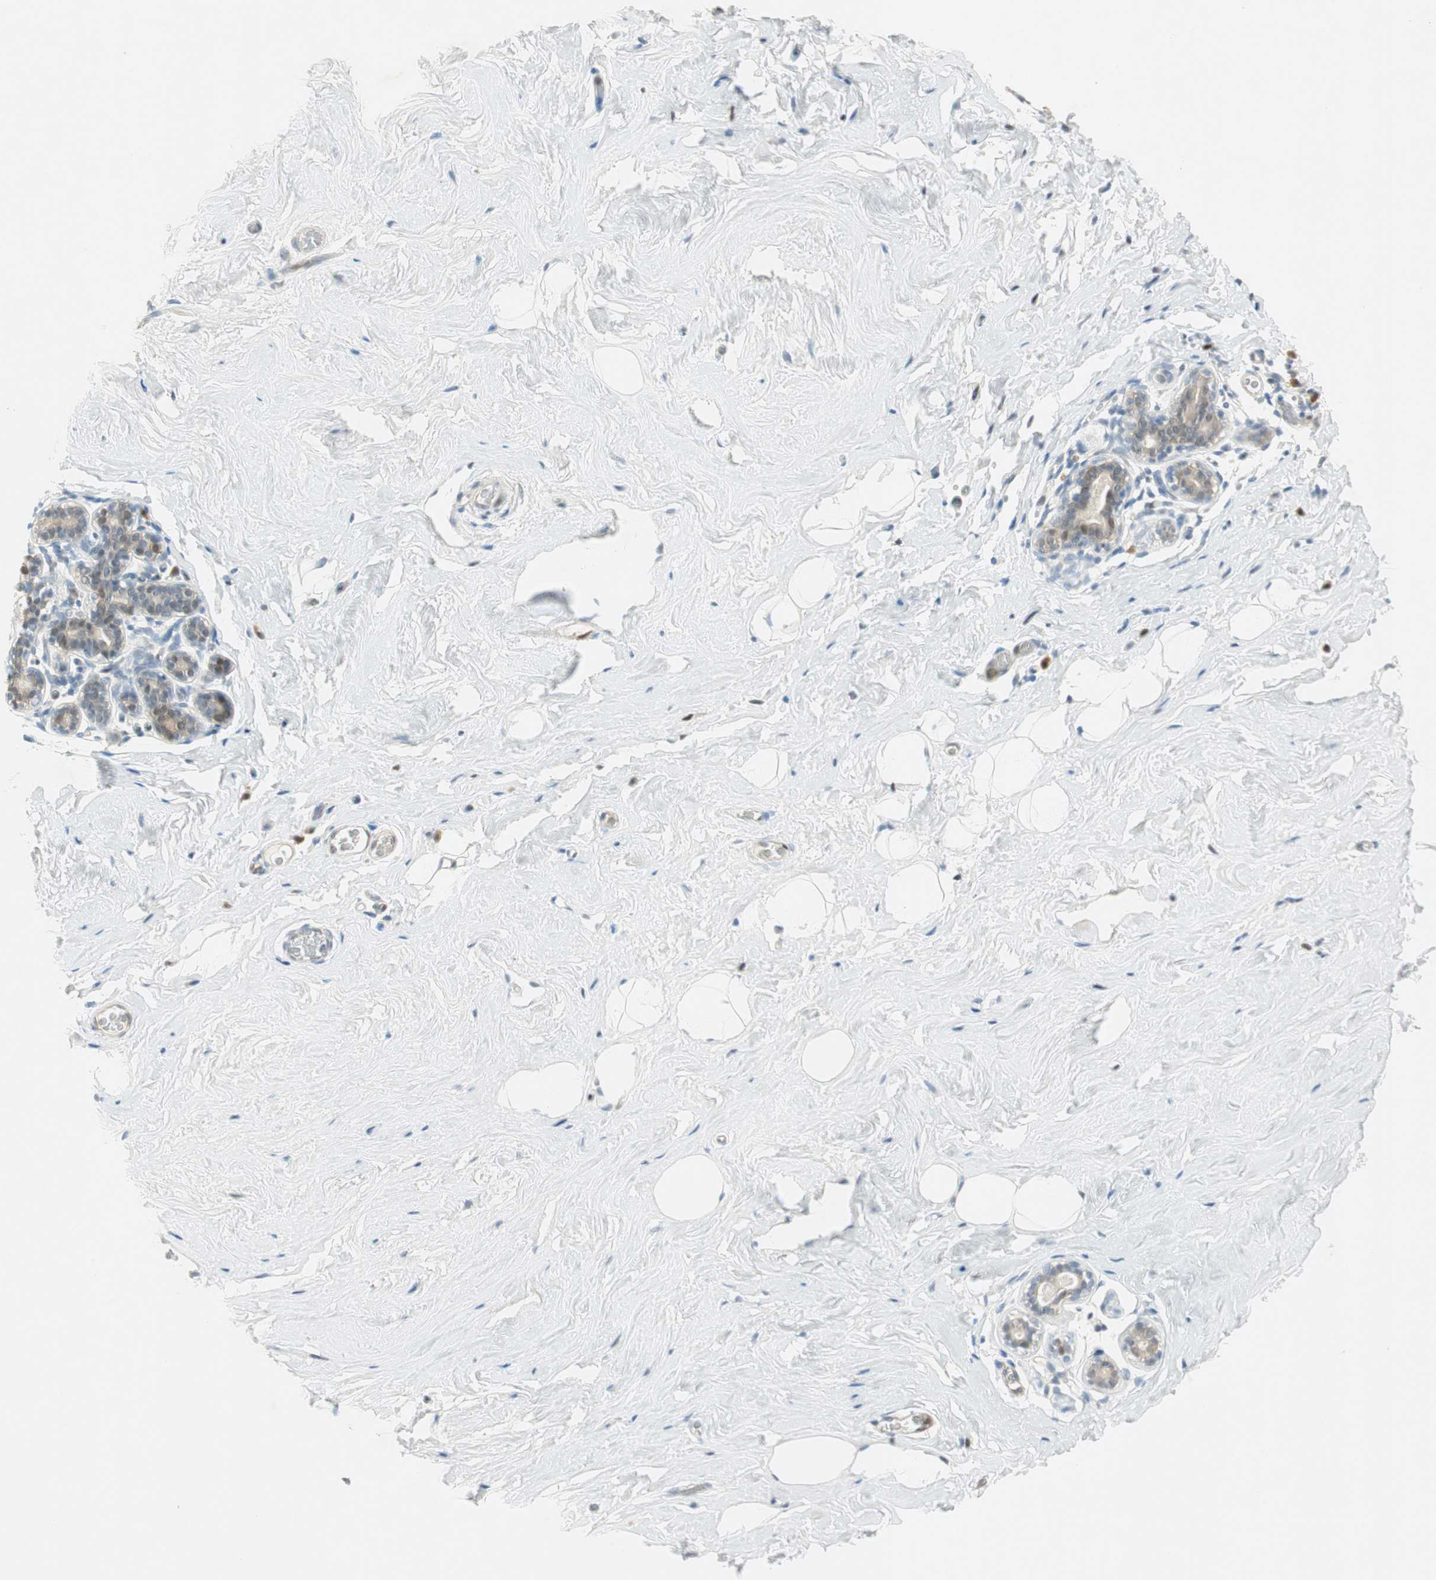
{"staining": {"intensity": "negative", "quantity": "none", "location": "none"}, "tissue": "breast", "cell_type": "Adipocytes", "image_type": "normal", "snomed": [{"axis": "morphology", "description": "Normal tissue, NOS"}, {"axis": "topography", "description": "Breast"}], "caption": "High magnification brightfield microscopy of benign breast stained with DAB (brown) and counterstained with hematoxylin (blue): adipocytes show no significant staining.", "gene": "MSX2", "patient": {"sex": "female", "age": 75}}